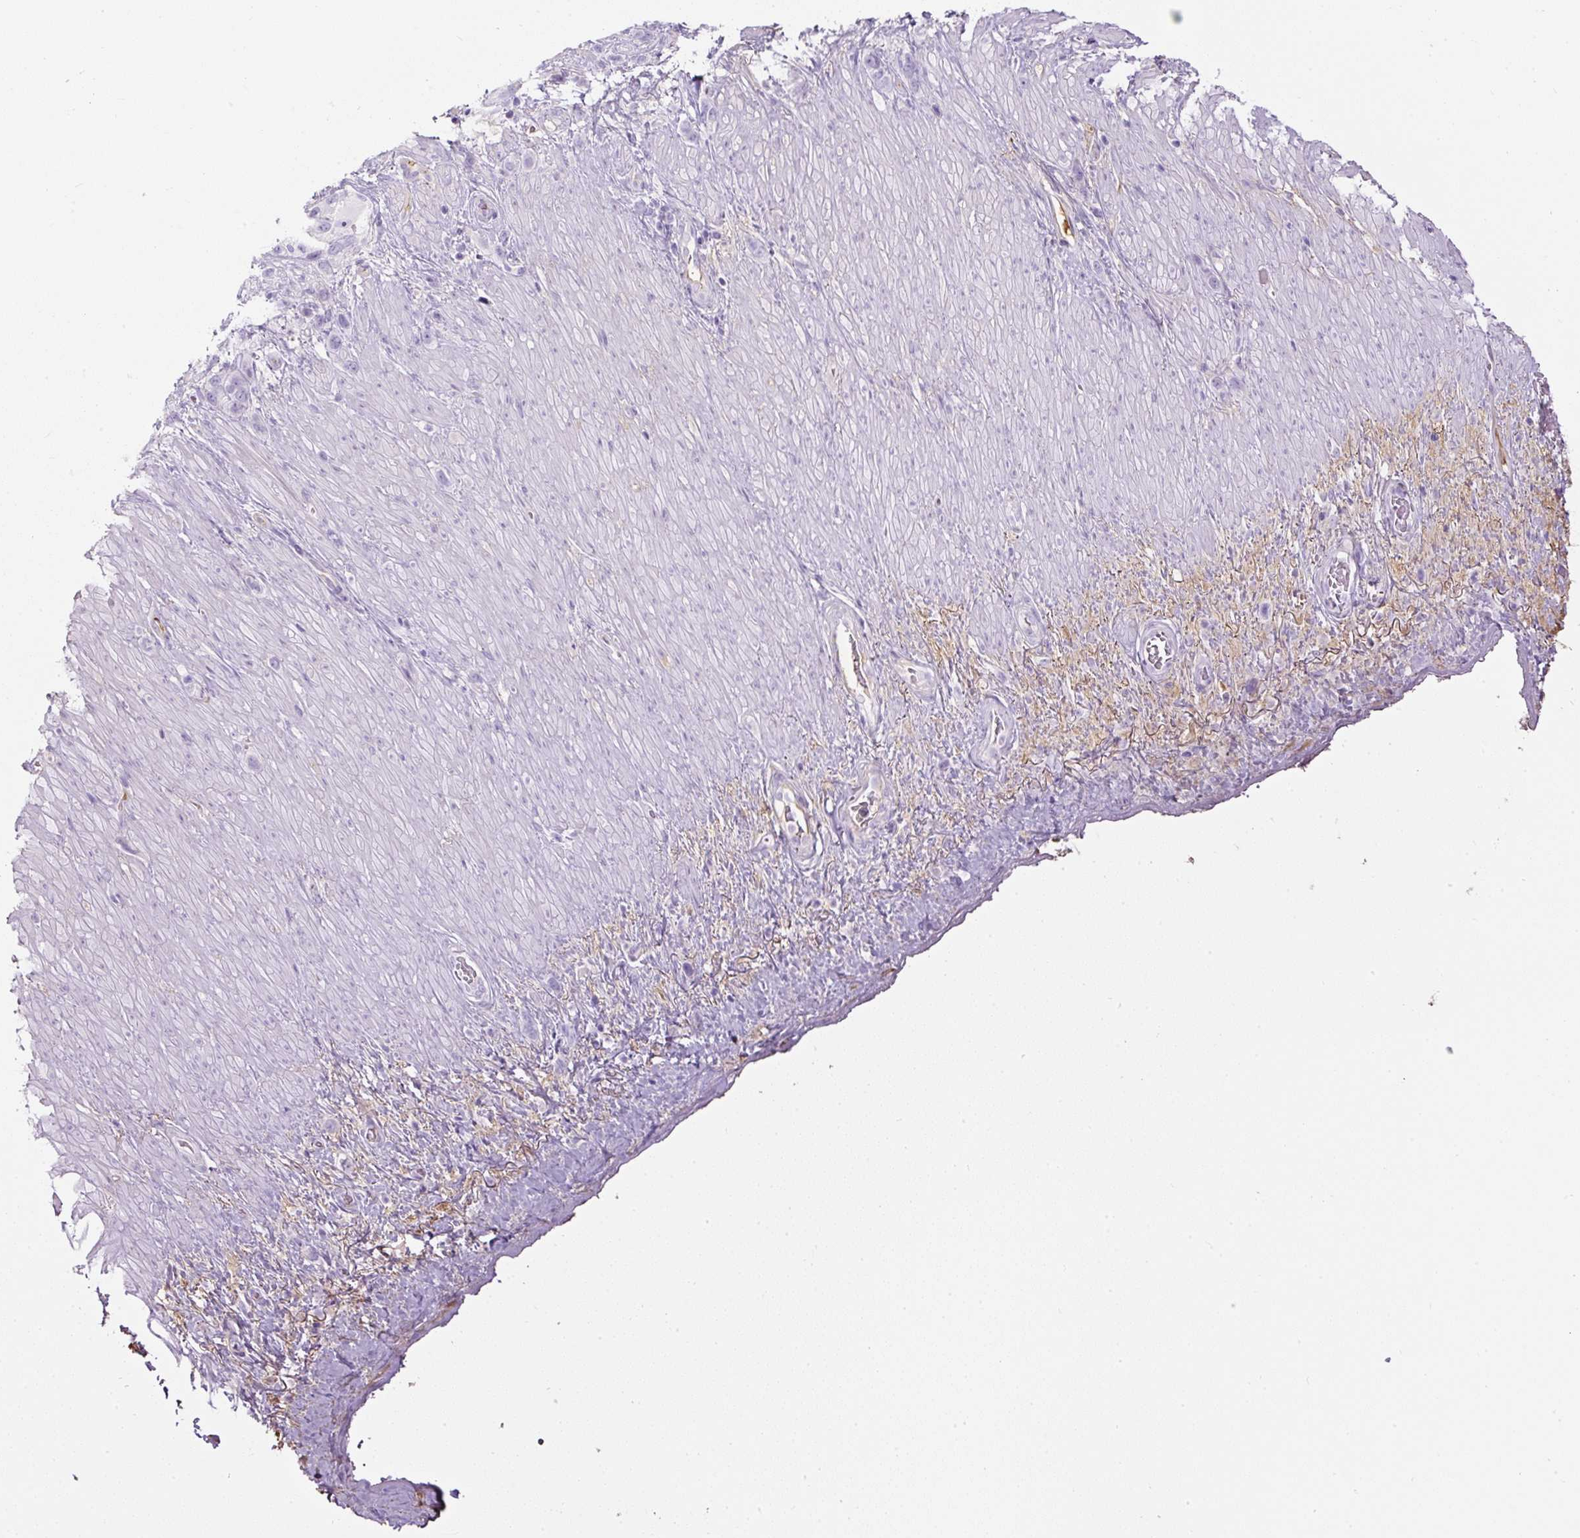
{"staining": {"intensity": "negative", "quantity": "none", "location": "none"}, "tissue": "stomach cancer", "cell_type": "Tumor cells", "image_type": "cancer", "snomed": [{"axis": "morphology", "description": "Adenocarcinoma, NOS"}, {"axis": "topography", "description": "Stomach"}], "caption": "Protein analysis of stomach adenocarcinoma exhibits no significant staining in tumor cells.", "gene": "APOA1", "patient": {"sex": "female", "age": 65}}